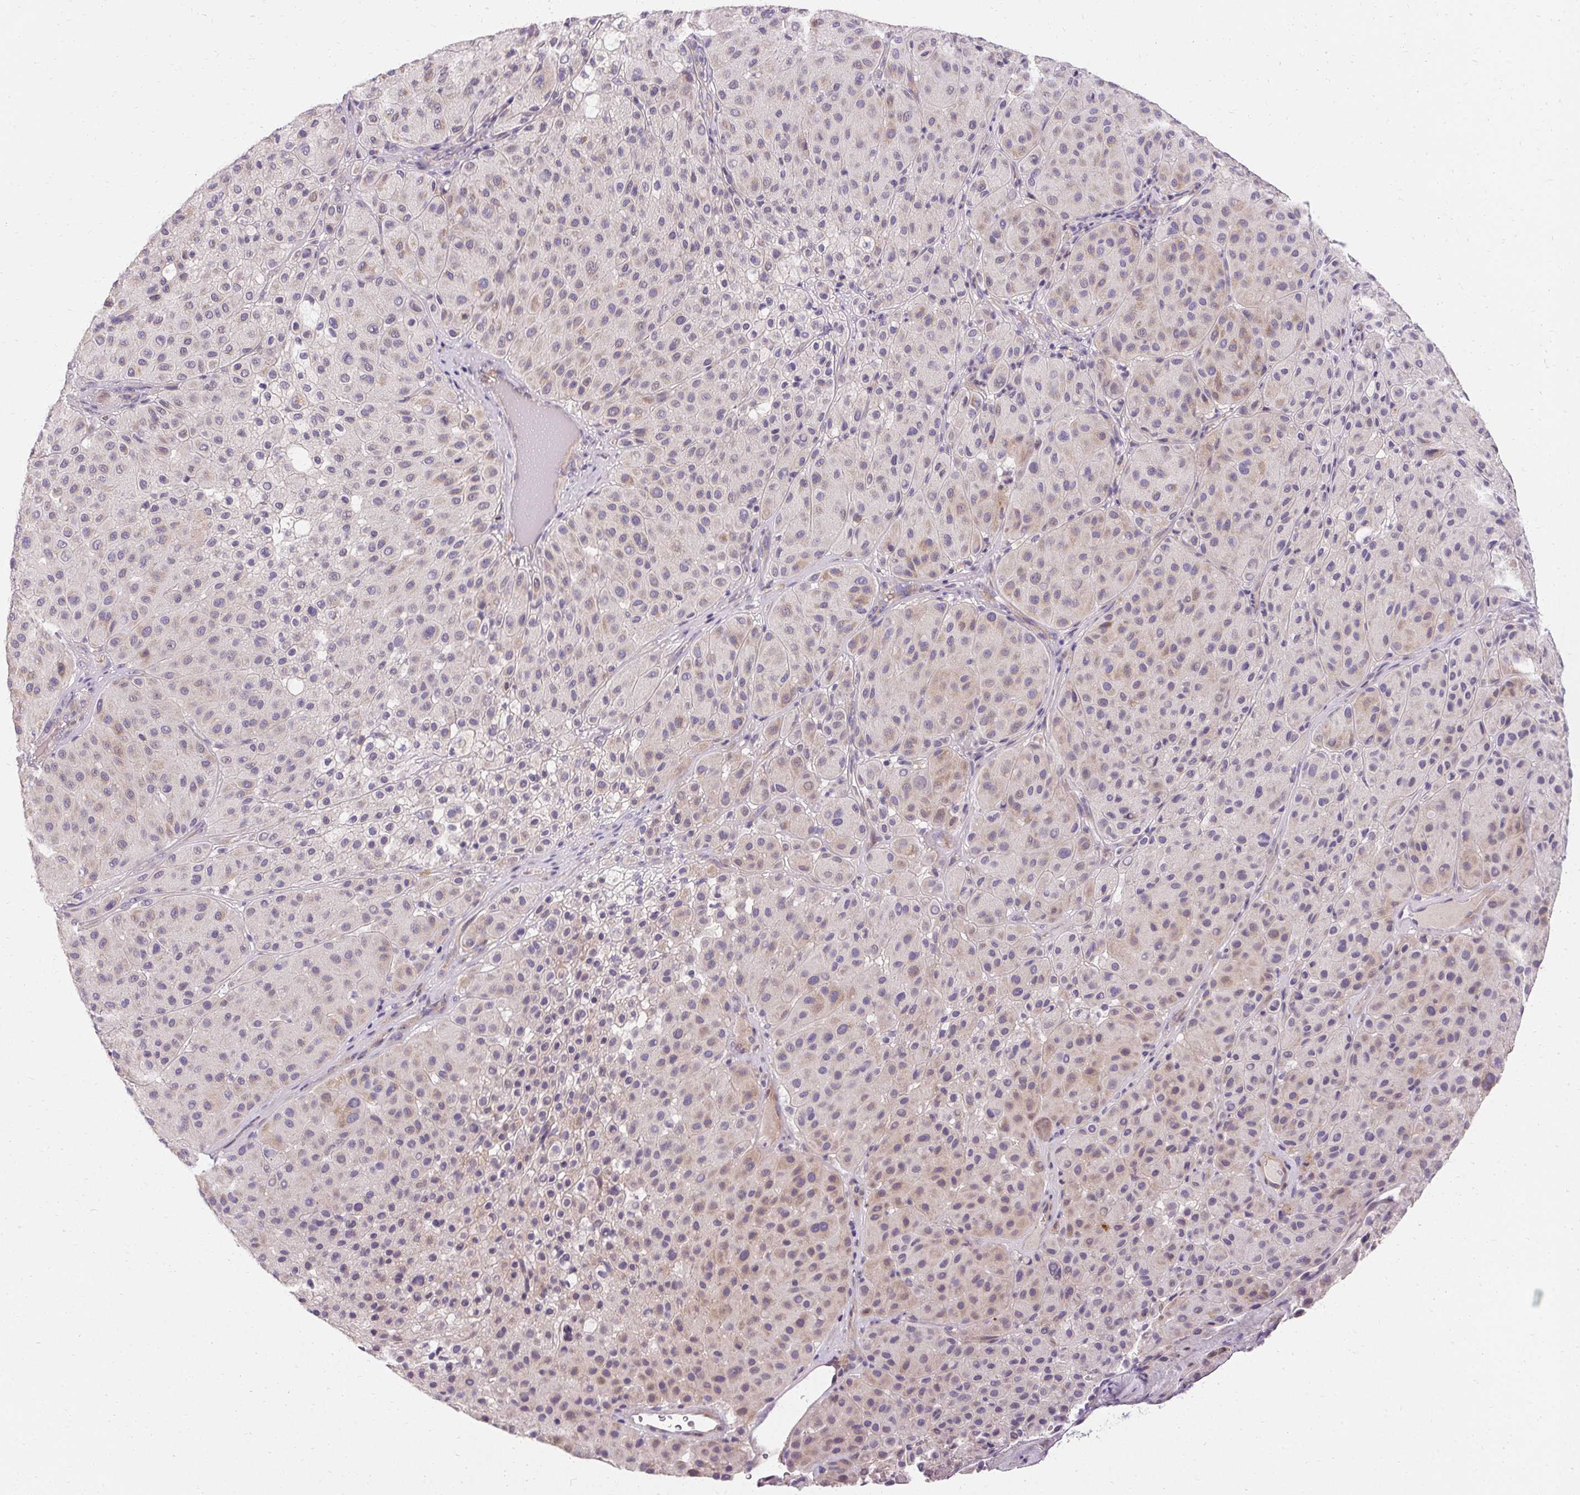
{"staining": {"intensity": "negative", "quantity": "none", "location": "none"}, "tissue": "melanoma", "cell_type": "Tumor cells", "image_type": "cancer", "snomed": [{"axis": "morphology", "description": "Malignant melanoma, Metastatic site"}, {"axis": "topography", "description": "Smooth muscle"}], "caption": "Immunohistochemistry (IHC) micrograph of neoplastic tissue: human melanoma stained with DAB (3,3'-diaminobenzidine) shows no significant protein expression in tumor cells. (DAB (3,3'-diaminobenzidine) immunohistochemistry (IHC), high magnification).", "gene": "TRIP13", "patient": {"sex": "male", "age": 41}}